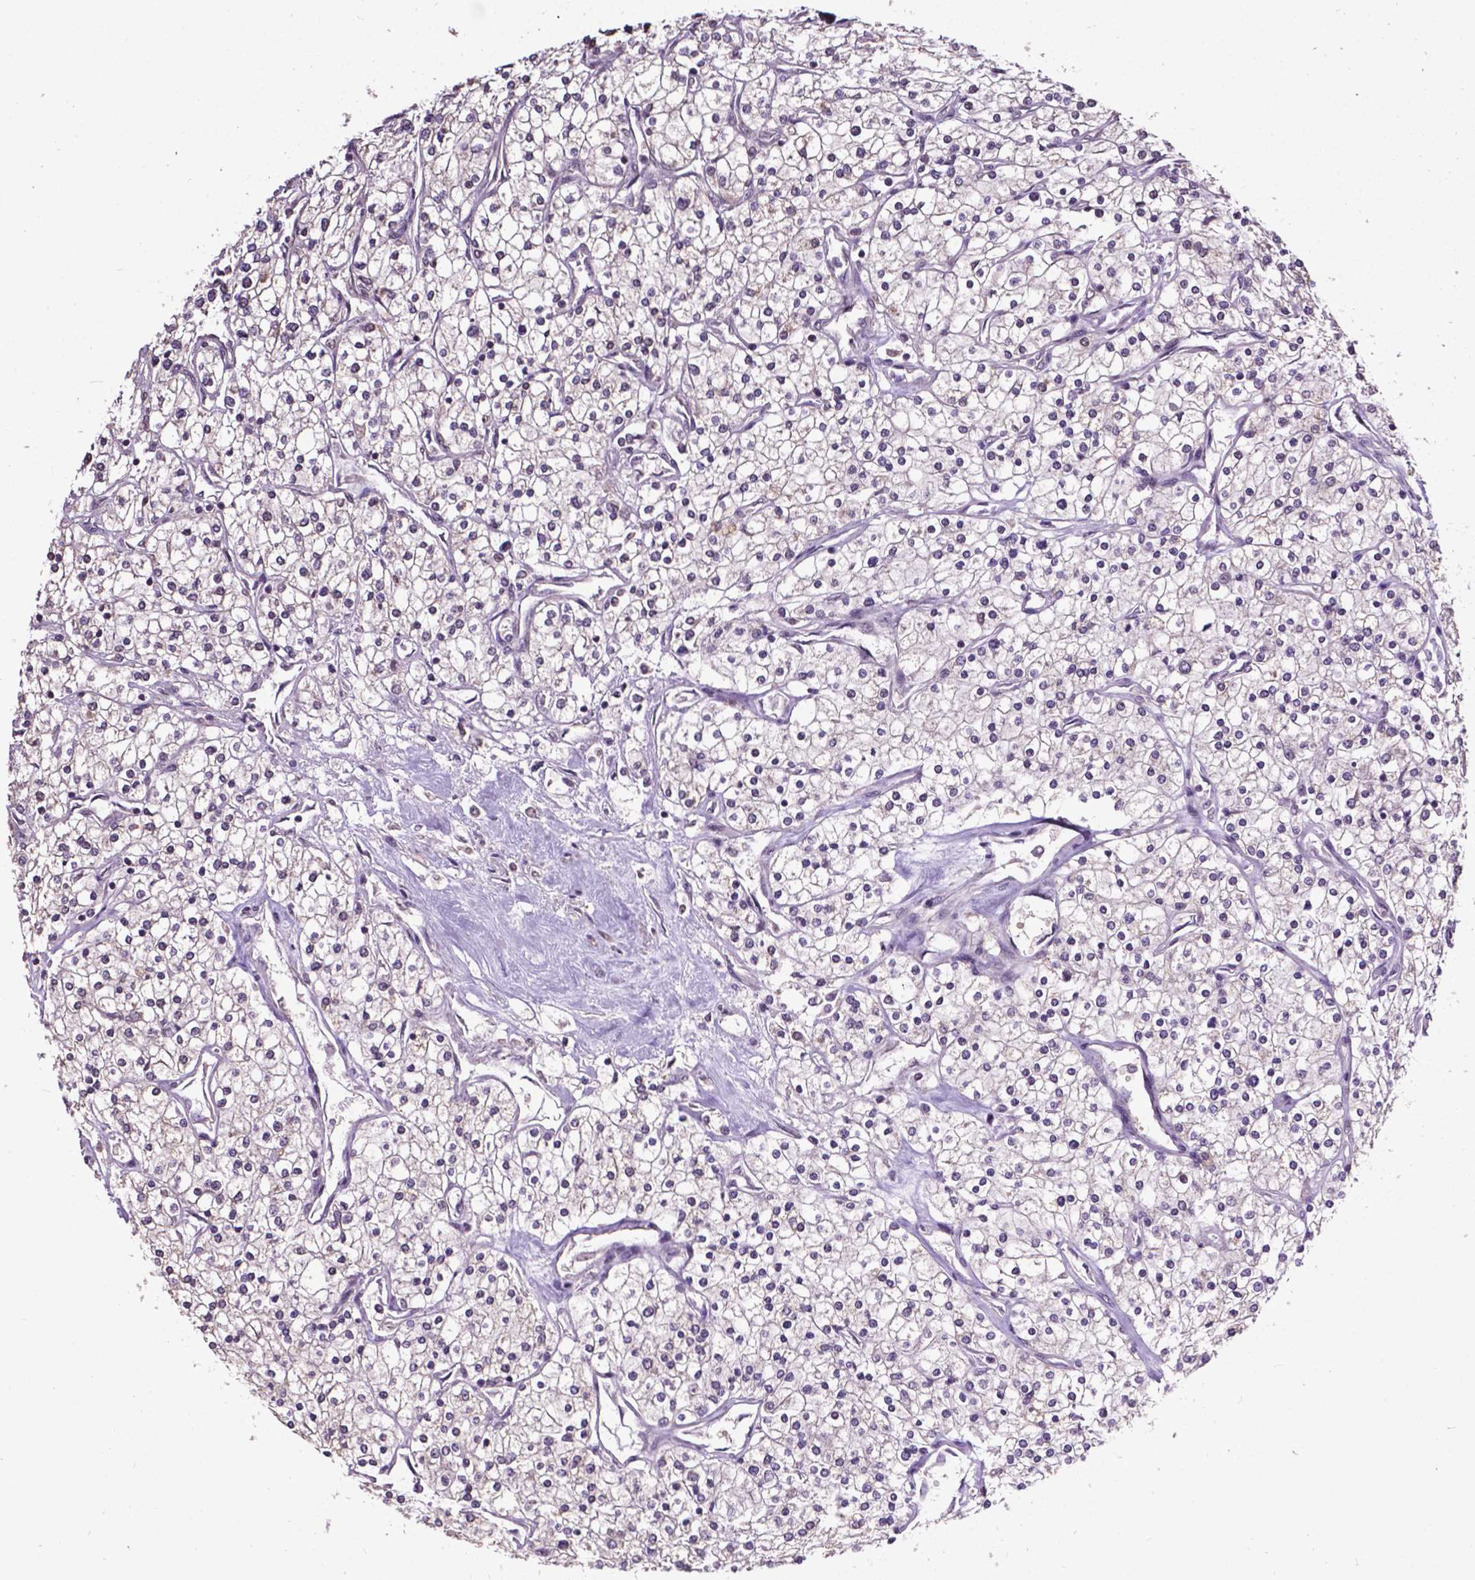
{"staining": {"intensity": "negative", "quantity": "none", "location": "none"}, "tissue": "renal cancer", "cell_type": "Tumor cells", "image_type": "cancer", "snomed": [{"axis": "morphology", "description": "Adenocarcinoma, NOS"}, {"axis": "topography", "description": "Kidney"}], "caption": "Tumor cells show no significant protein staining in adenocarcinoma (renal). Brightfield microscopy of IHC stained with DAB (3,3'-diaminobenzidine) (brown) and hematoxylin (blue), captured at high magnification.", "gene": "GLRA2", "patient": {"sex": "male", "age": 80}}